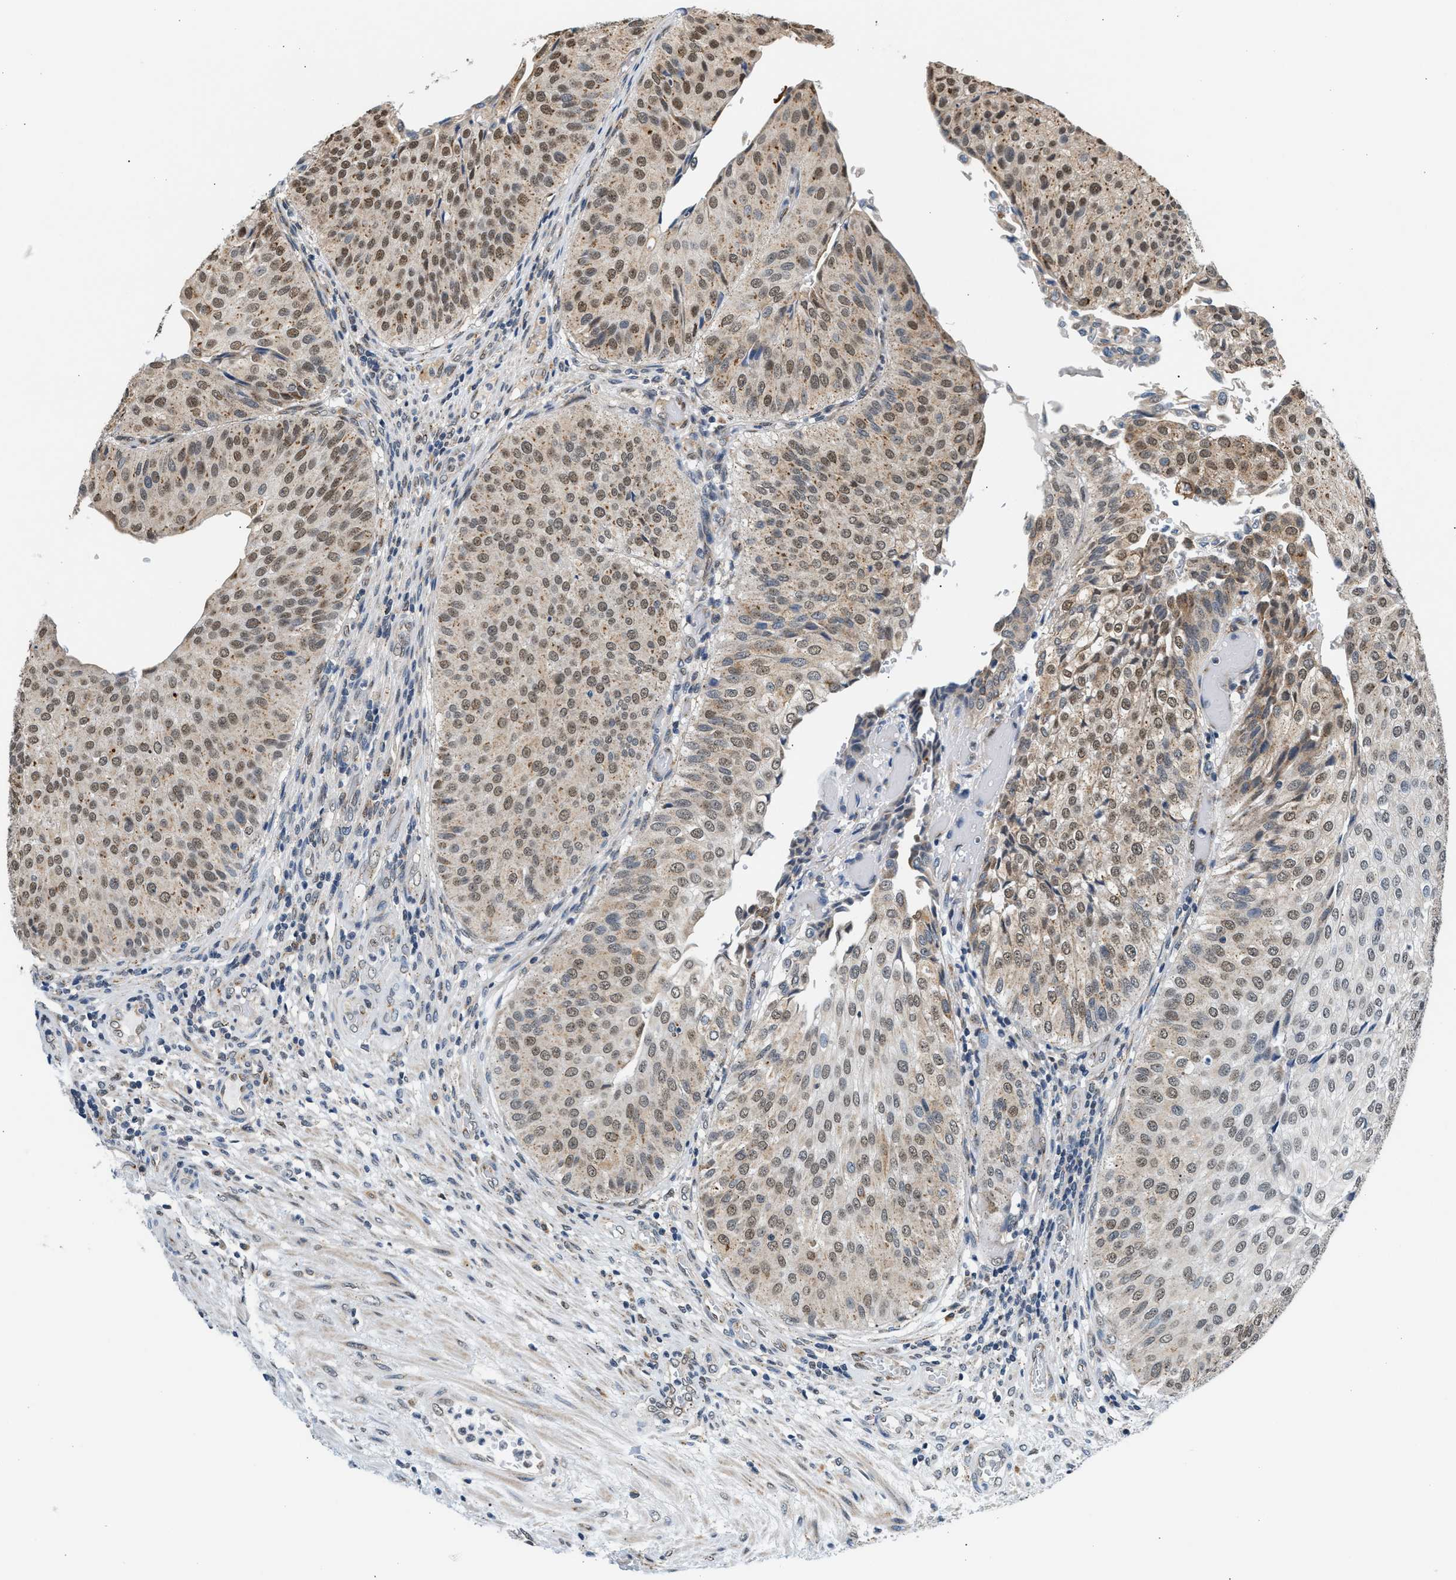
{"staining": {"intensity": "moderate", "quantity": ">75%", "location": "cytoplasmic/membranous,nuclear"}, "tissue": "urothelial cancer", "cell_type": "Tumor cells", "image_type": "cancer", "snomed": [{"axis": "morphology", "description": "Urothelial carcinoma, Low grade"}, {"axis": "topography", "description": "Urinary bladder"}], "caption": "IHC (DAB (3,3'-diaminobenzidine)) staining of human urothelial cancer reveals moderate cytoplasmic/membranous and nuclear protein positivity in approximately >75% of tumor cells.", "gene": "KCNMB2", "patient": {"sex": "male", "age": 67}}